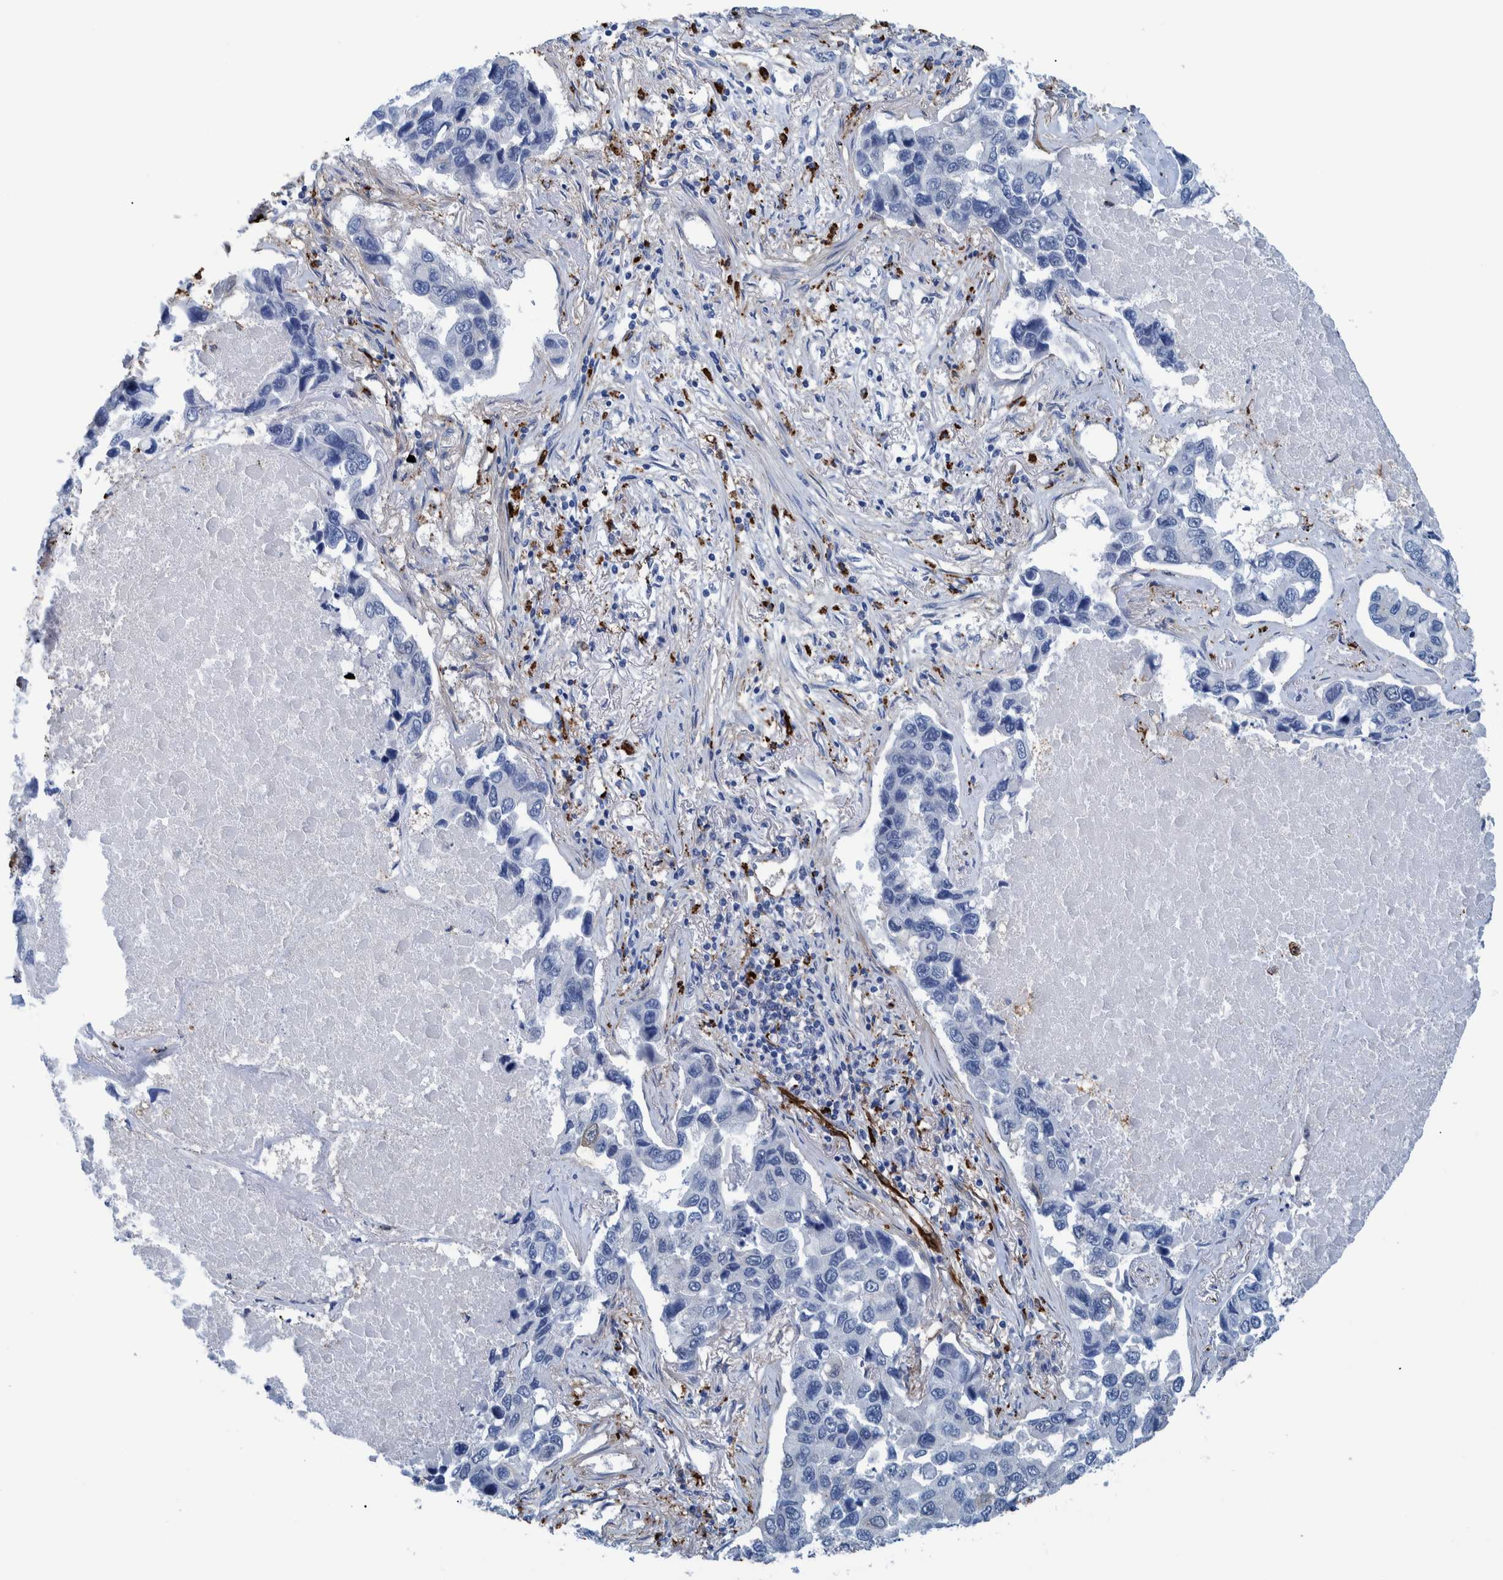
{"staining": {"intensity": "negative", "quantity": "none", "location": "none"}, "tissue": "lung cancer", "cell_type": "Tumor cells", "image_type": "cancer", "snomed": [{"axis": "morphology", "description": "Adenocarcinoma, NOS"}, {"axis": "topography", "description": "Lung"}], "caption": "Photomicrograph shows no significant protein staining in tumor cells of lung adenocarcinoma.", "gene": "IDO1", "patient": {"sex": "male", "age": 64}}